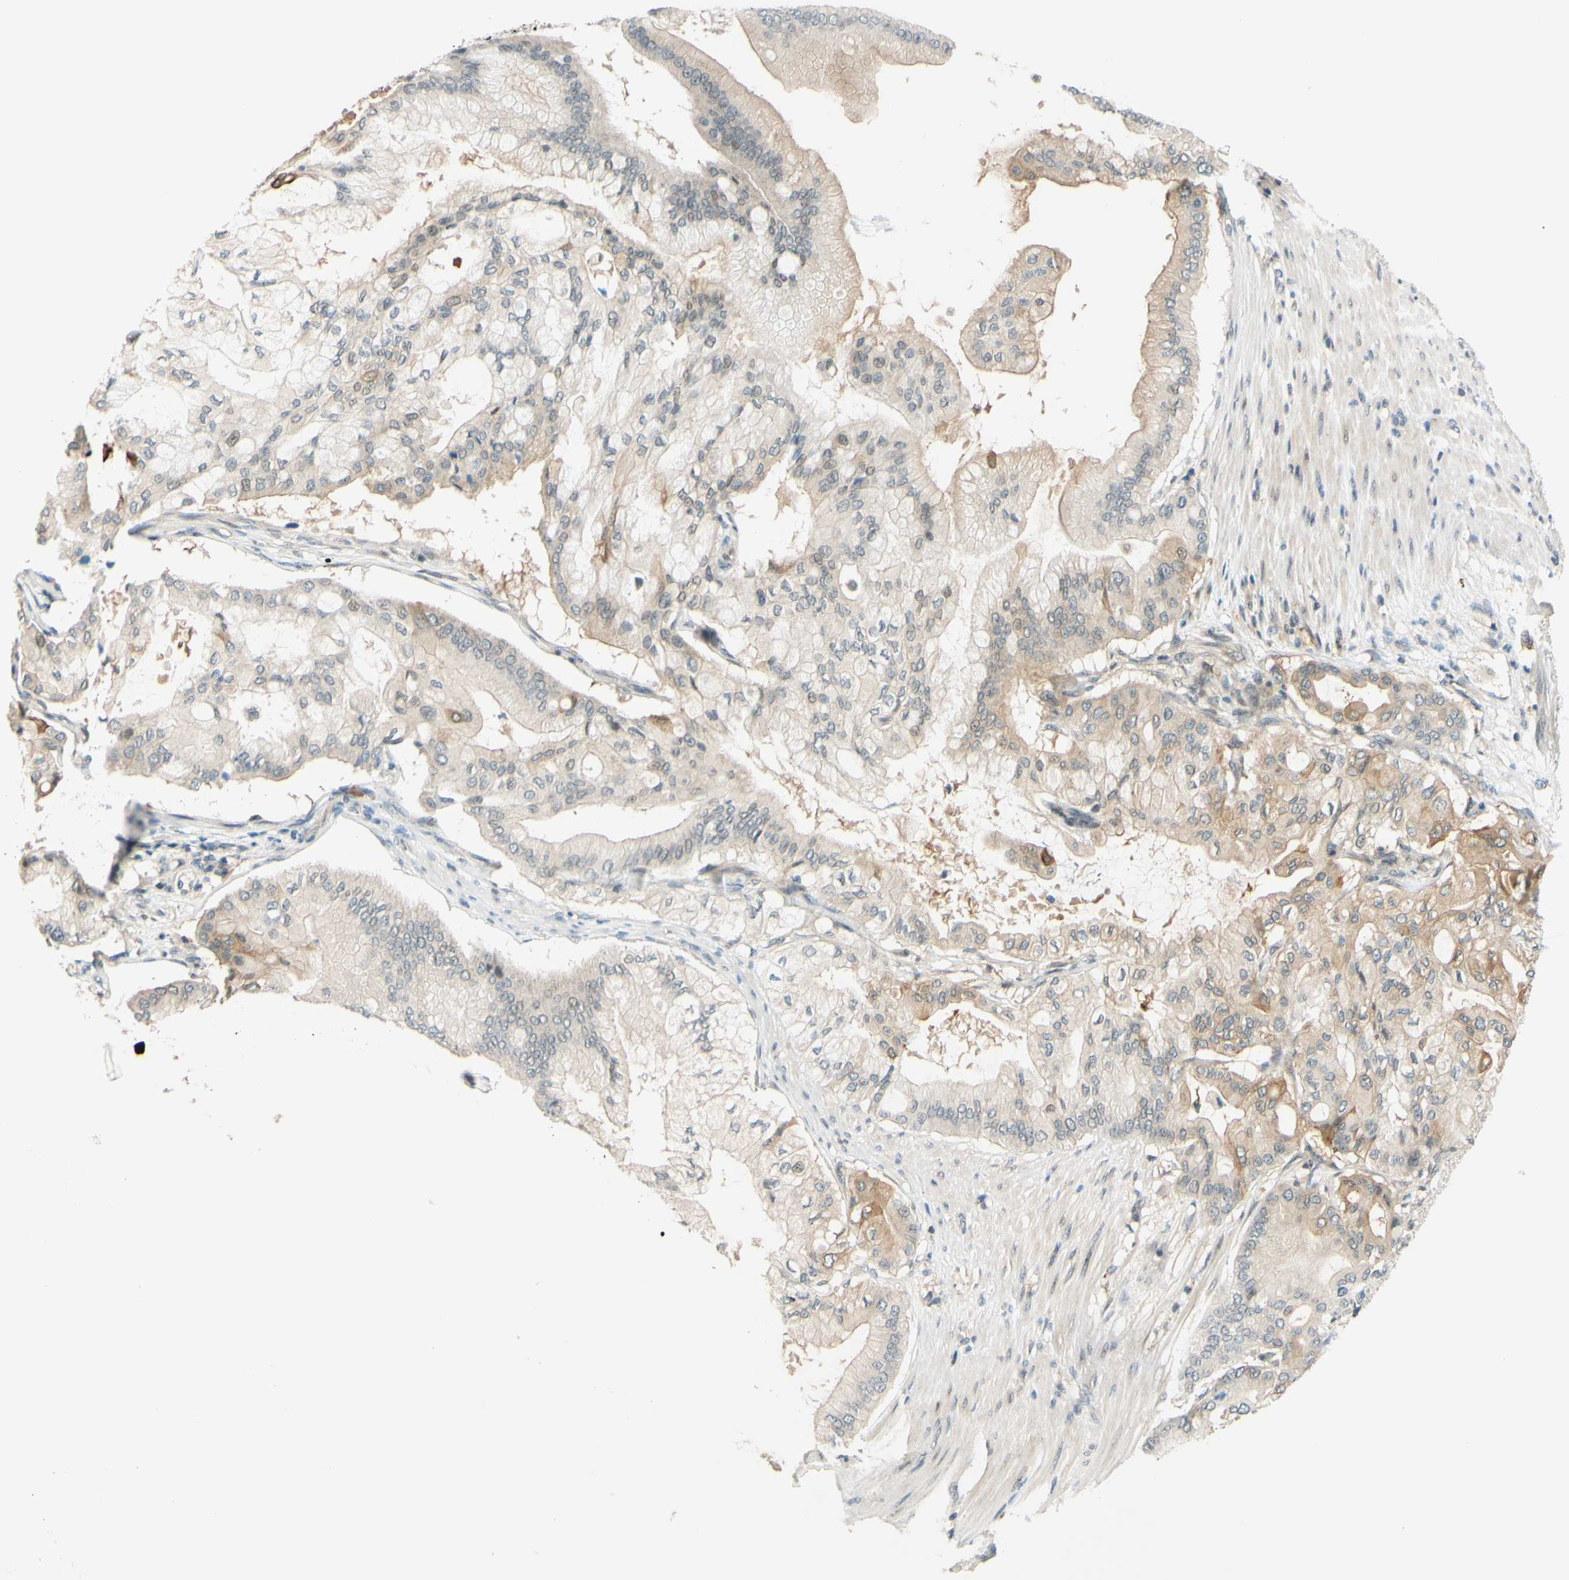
{"staining": {"intensity": "weak", "quantity": "25%-75%", "location": "cytoplasmic/membranous"}, "tissue": "pancreatic cancer", "cell_type": "Tumor cells", "image_type": "cancer", "snomed": [{"axis": "morphology", "description": "Adenocarcinoma, NOS"}, {"axis": "morphology", "description": "Adenocarcinoma, metastatic, NOS"}, {"axis": "topography", "description": "Lymph node"}, {"axis": "topography", "description": "Pancreas"}, {"axis": "topography", "description": "Duodenum"}], "caption": "IHC of human pancreatic adenocarcinoma exhibits low levels of weak cytoplasmic/membranous expression in about 25%-75% of tumor cells.", "gene": "C2CD2L", "patient": {"sex": "female", "age": 64}}